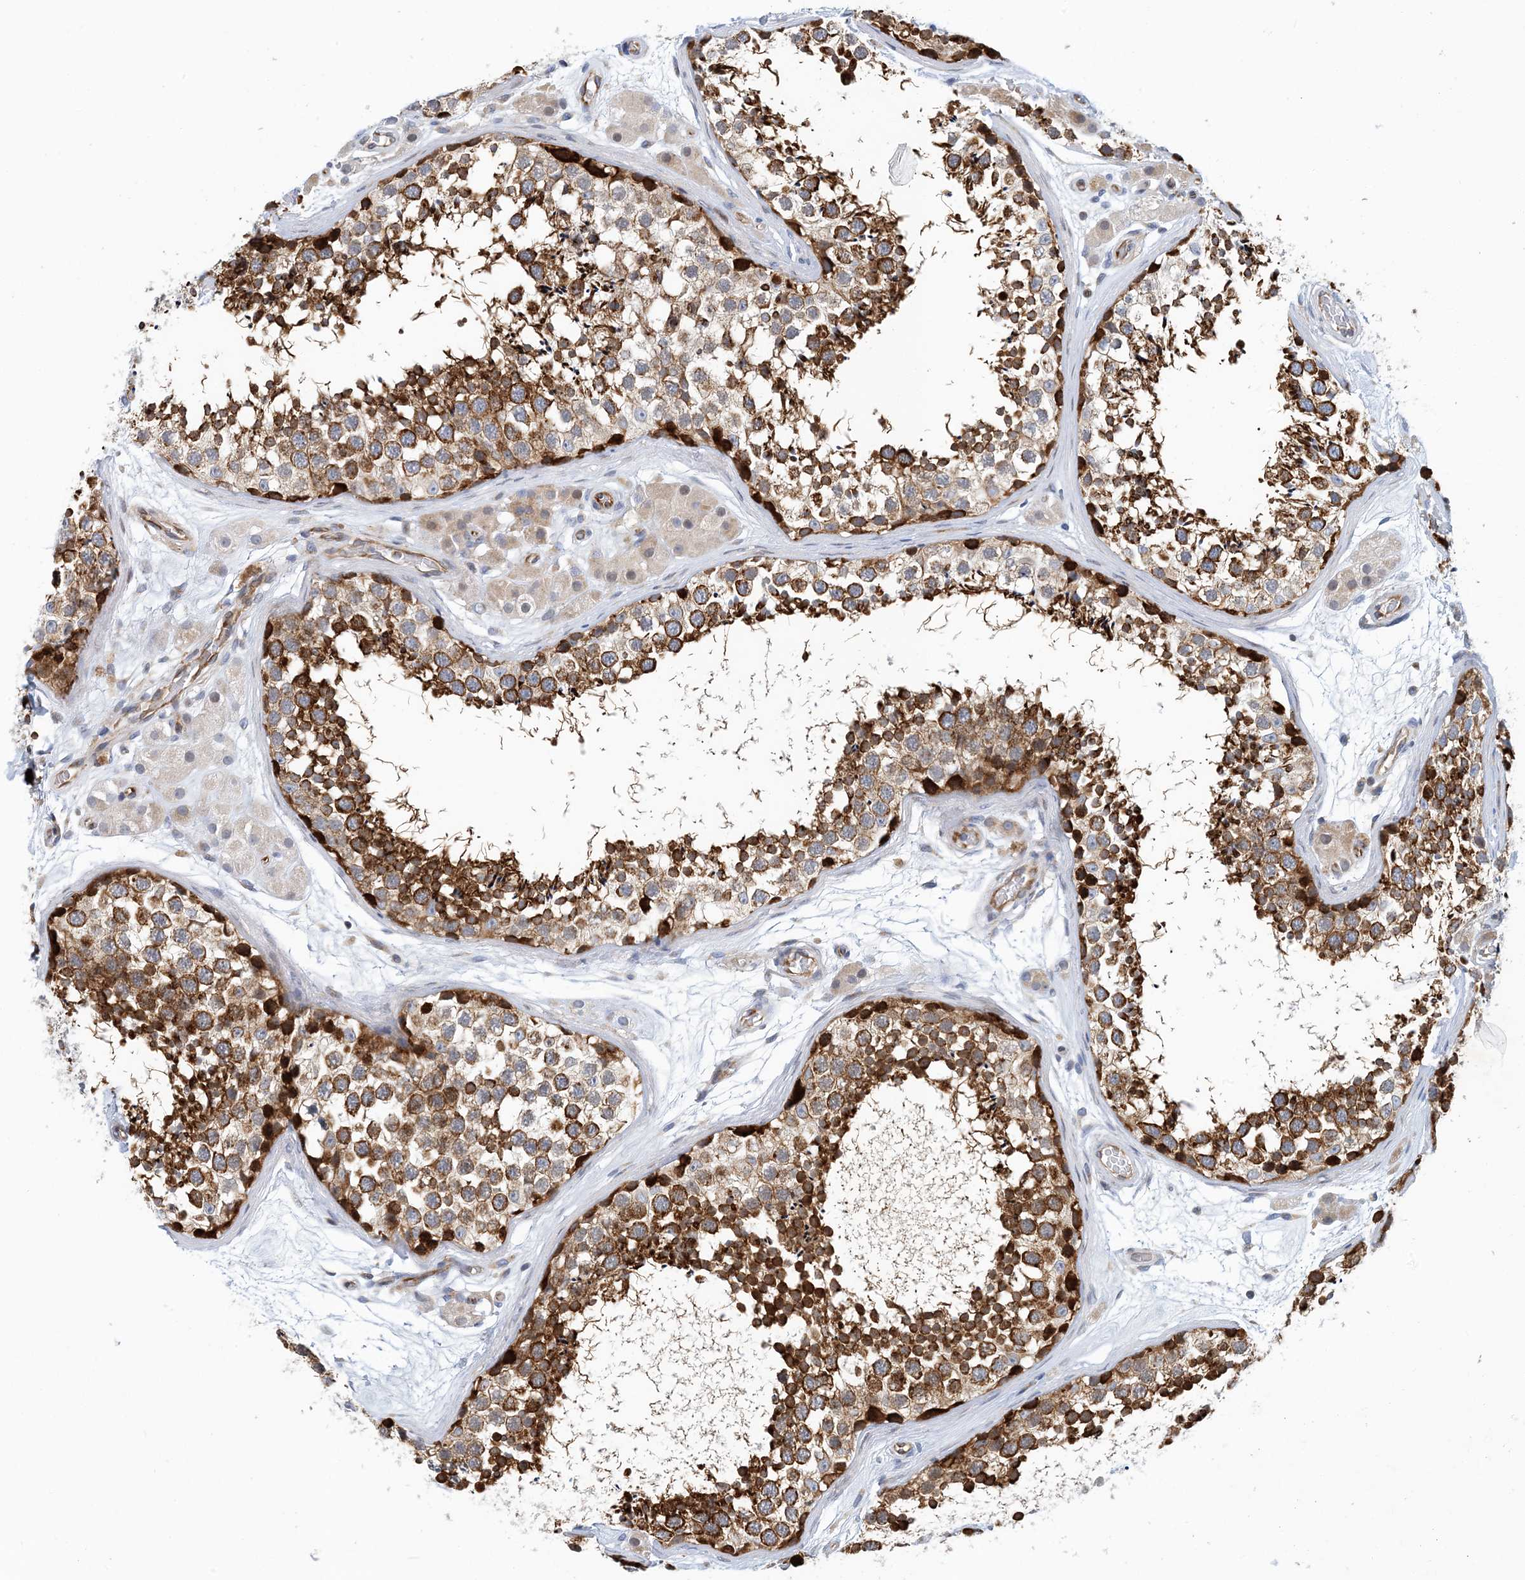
{"staining": {"intensity": "strong", "quantity": ">75%", "location": "cytoplasmic/membranous"}, "tissue": "testis", "cell_type": "Cells in seminiferous ducts", "image_type": "normal", "snomed": [{"axis": "morphology", "description": "Normal tissue, NOS"}, {"axis": "topography", "description": "Testis"}], "caption": "Testis was stained to show a protein in brown. There is high levels of strong cytoplasmic/membranous staining in approximately >75% of cells in seminiferous ducts. The staining was performed using DAB to visualize the protein expression in brown, while the nuclei were stained in blue with hematoxylin (Magnification: 20x).", "gene": "PCDHA2", "patient": {"sex": "male", "age": 56}}